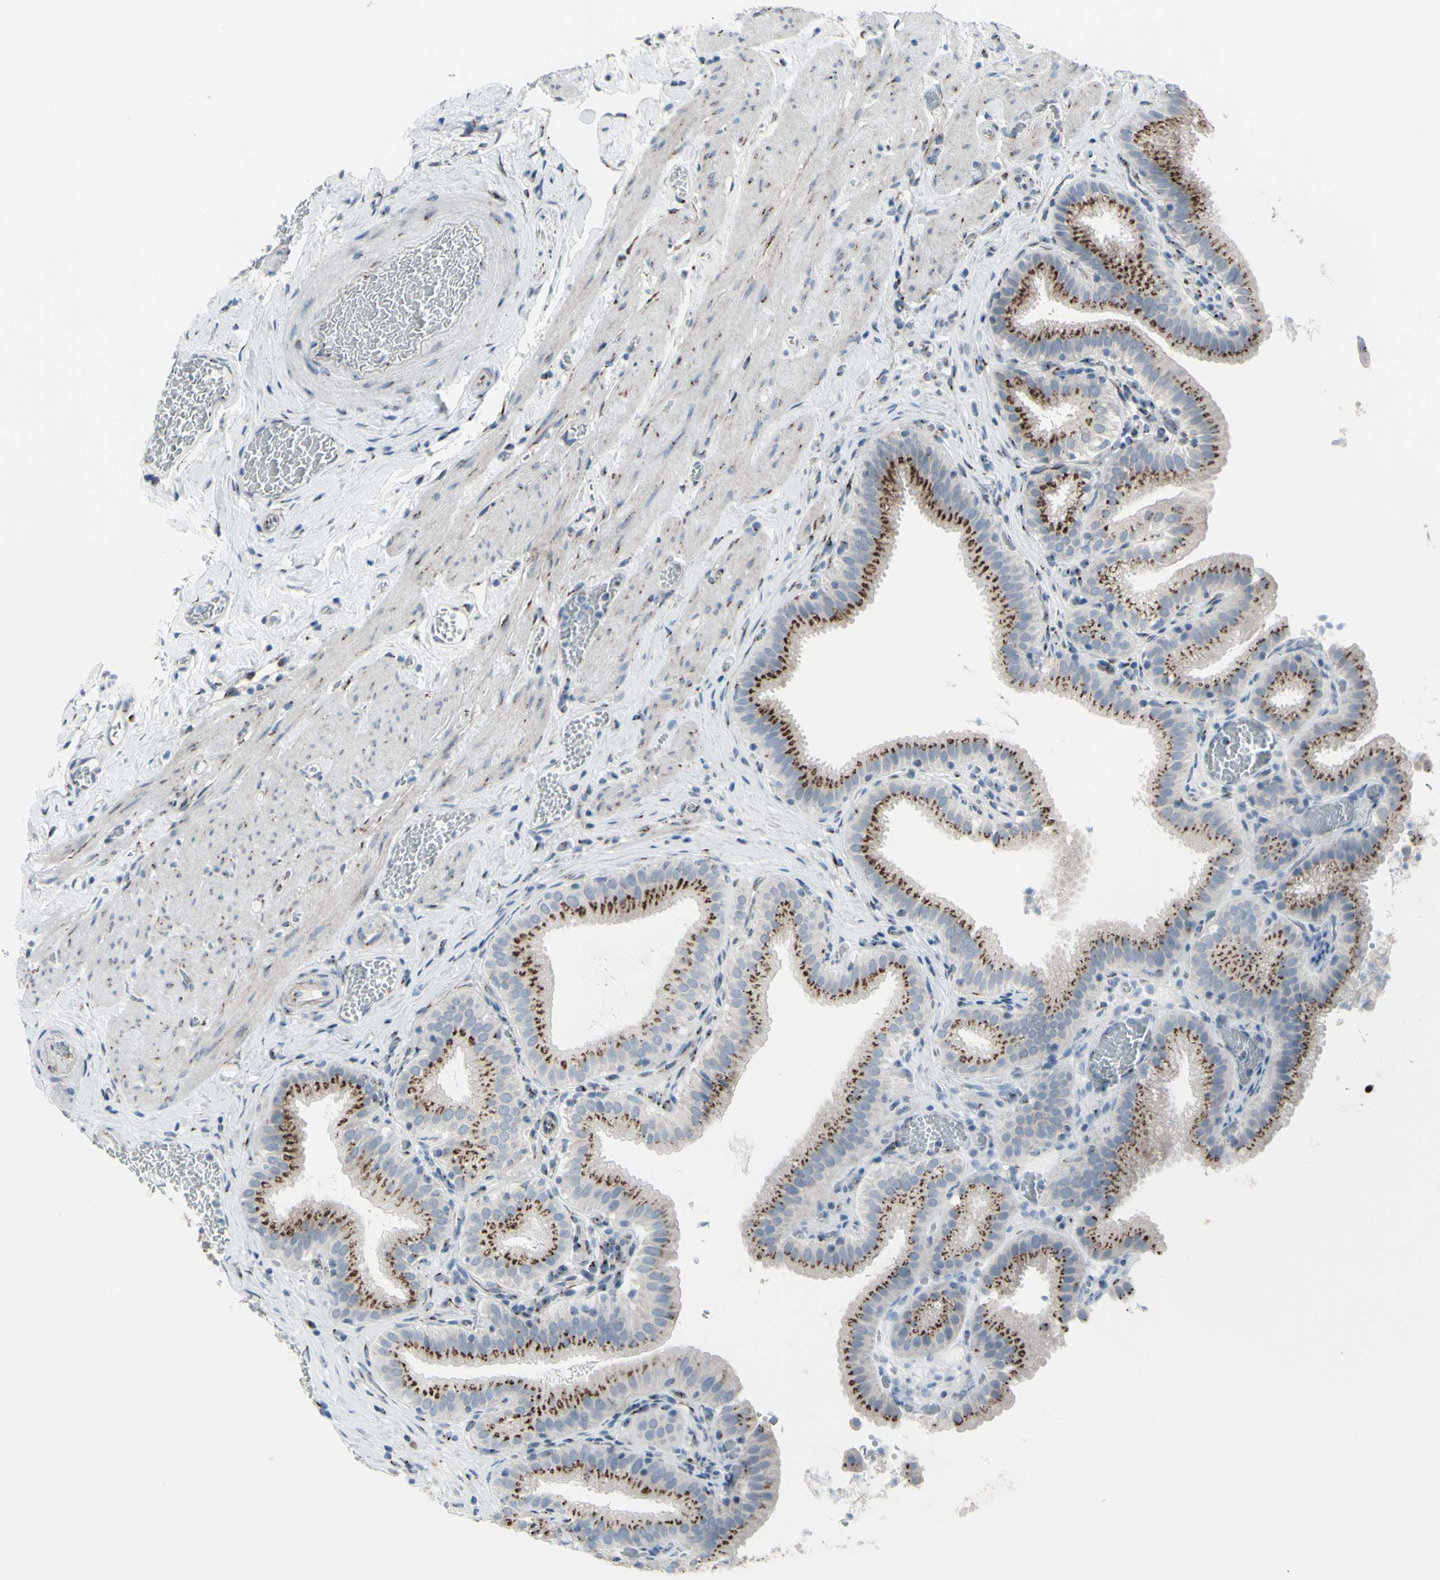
{"staining": {"intensity": "strong", "quantity": ">75%", "location": "cytoplasmic/membranous"}, "tissue": "gallbladder", "cell_type": "Glandular cells", "image_type": "normal", "snomed": [{"axis": "morphology", "description": "Normal tissue, NOS"}, {"axis": "topography", "description": "Gallbladder"}], "caption": "IHC image of unremarkable human gallbladder stained for a protein (brown), which exhibits high levels of strong cytoplasmic/membranous staining in about >75% of glandular cells.", "gene": "GLG1", "patient": {"sex": "male", "age": 54}}